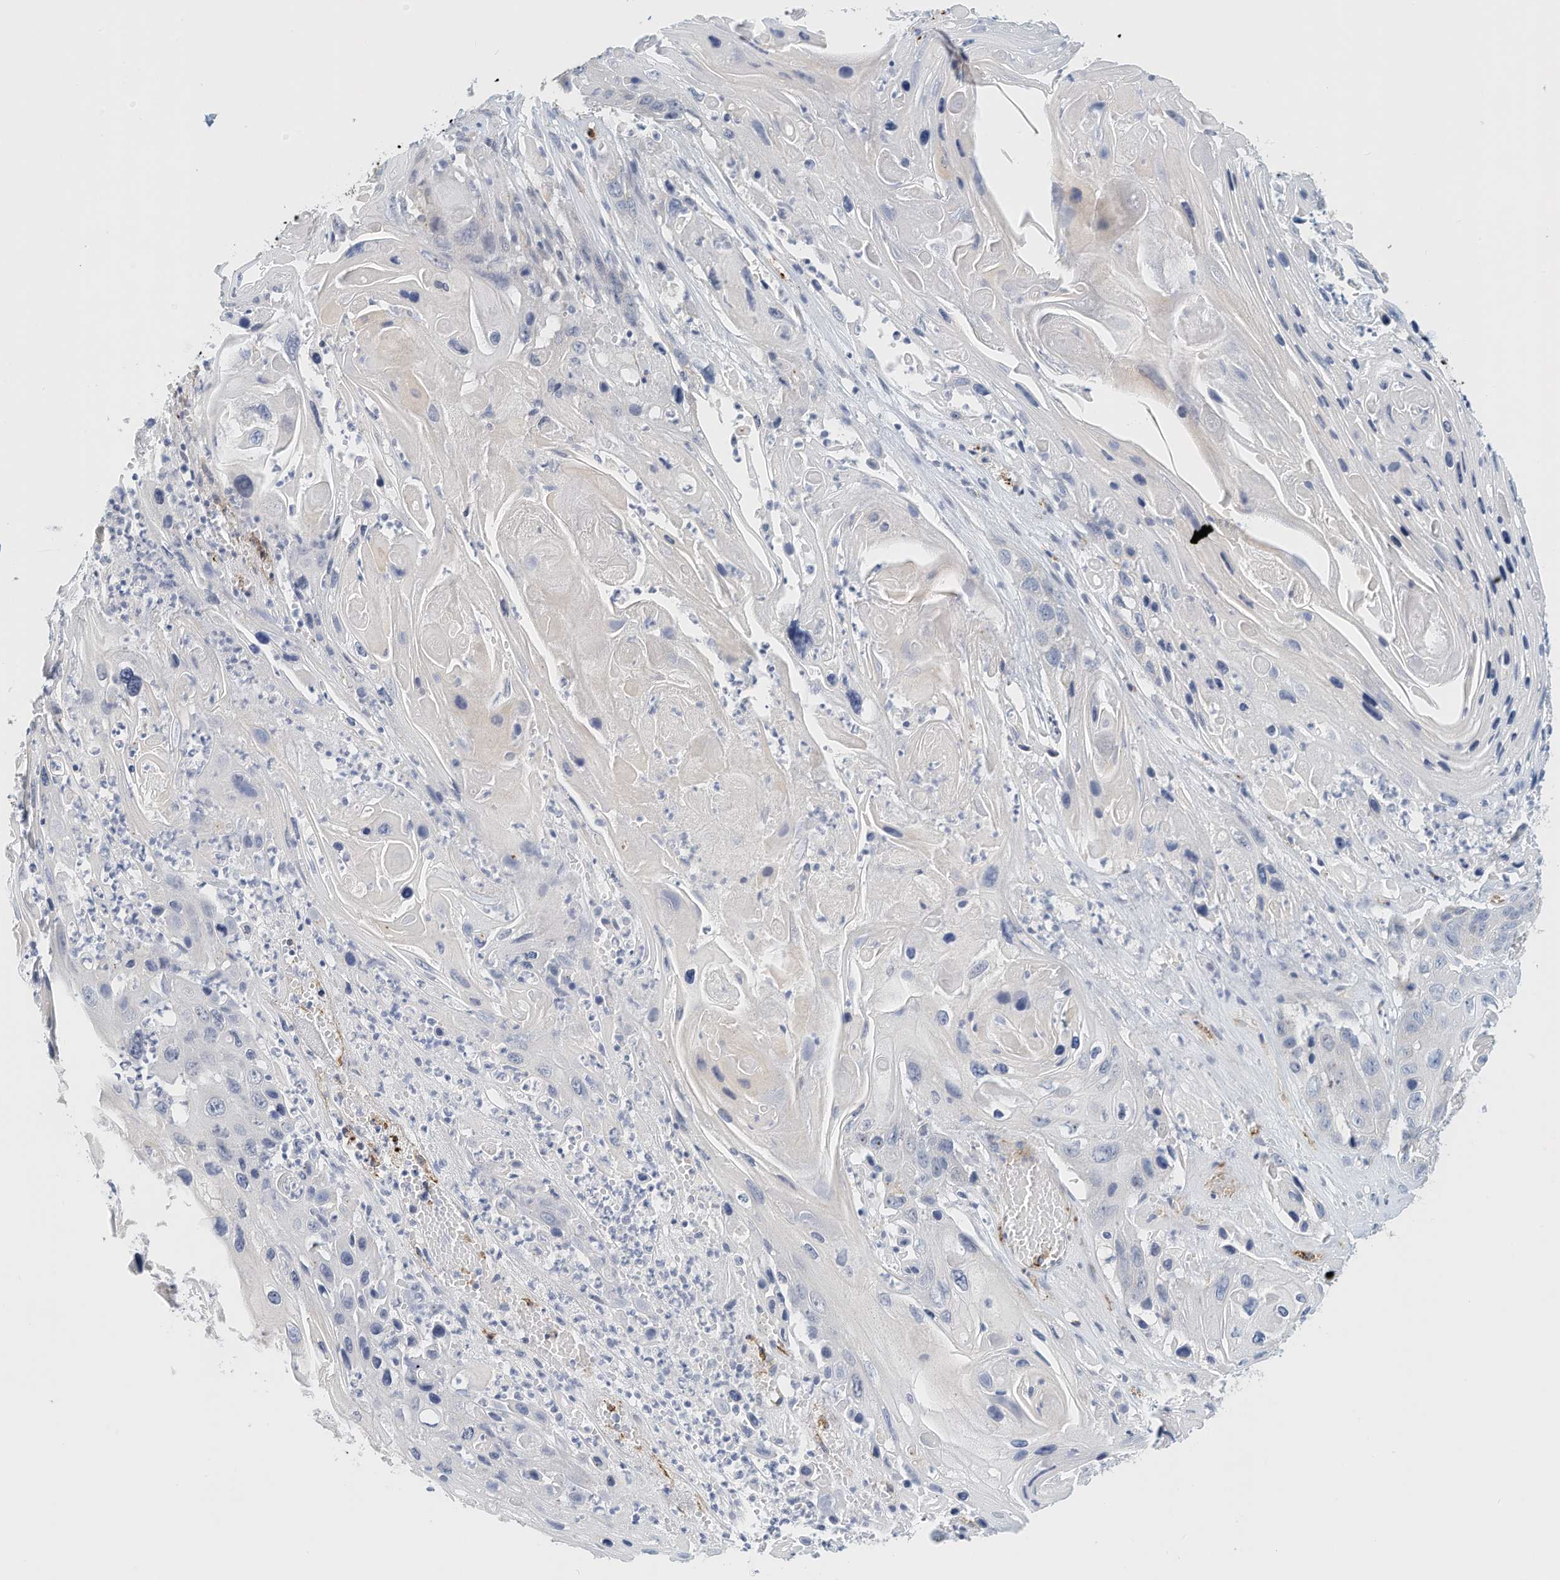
{"staining": {"intensity": "negative", "quantity": "none", "location": "none"}, "tissue": "skin cancer", "cell_type": "Tumor cells", "image_type": "cancer", "snomed": [{"axis": "morphology", "description": "Squamous cell carcinoma, NOS"}, {"axis": "topography", "description": "Skin"}], "caption": "Immunohistochemical staining of human skin cancer shows no significant staining in tumor cells.", "gene": "ARHGAP28", "patient": {"sex": "male", "age": 55}}